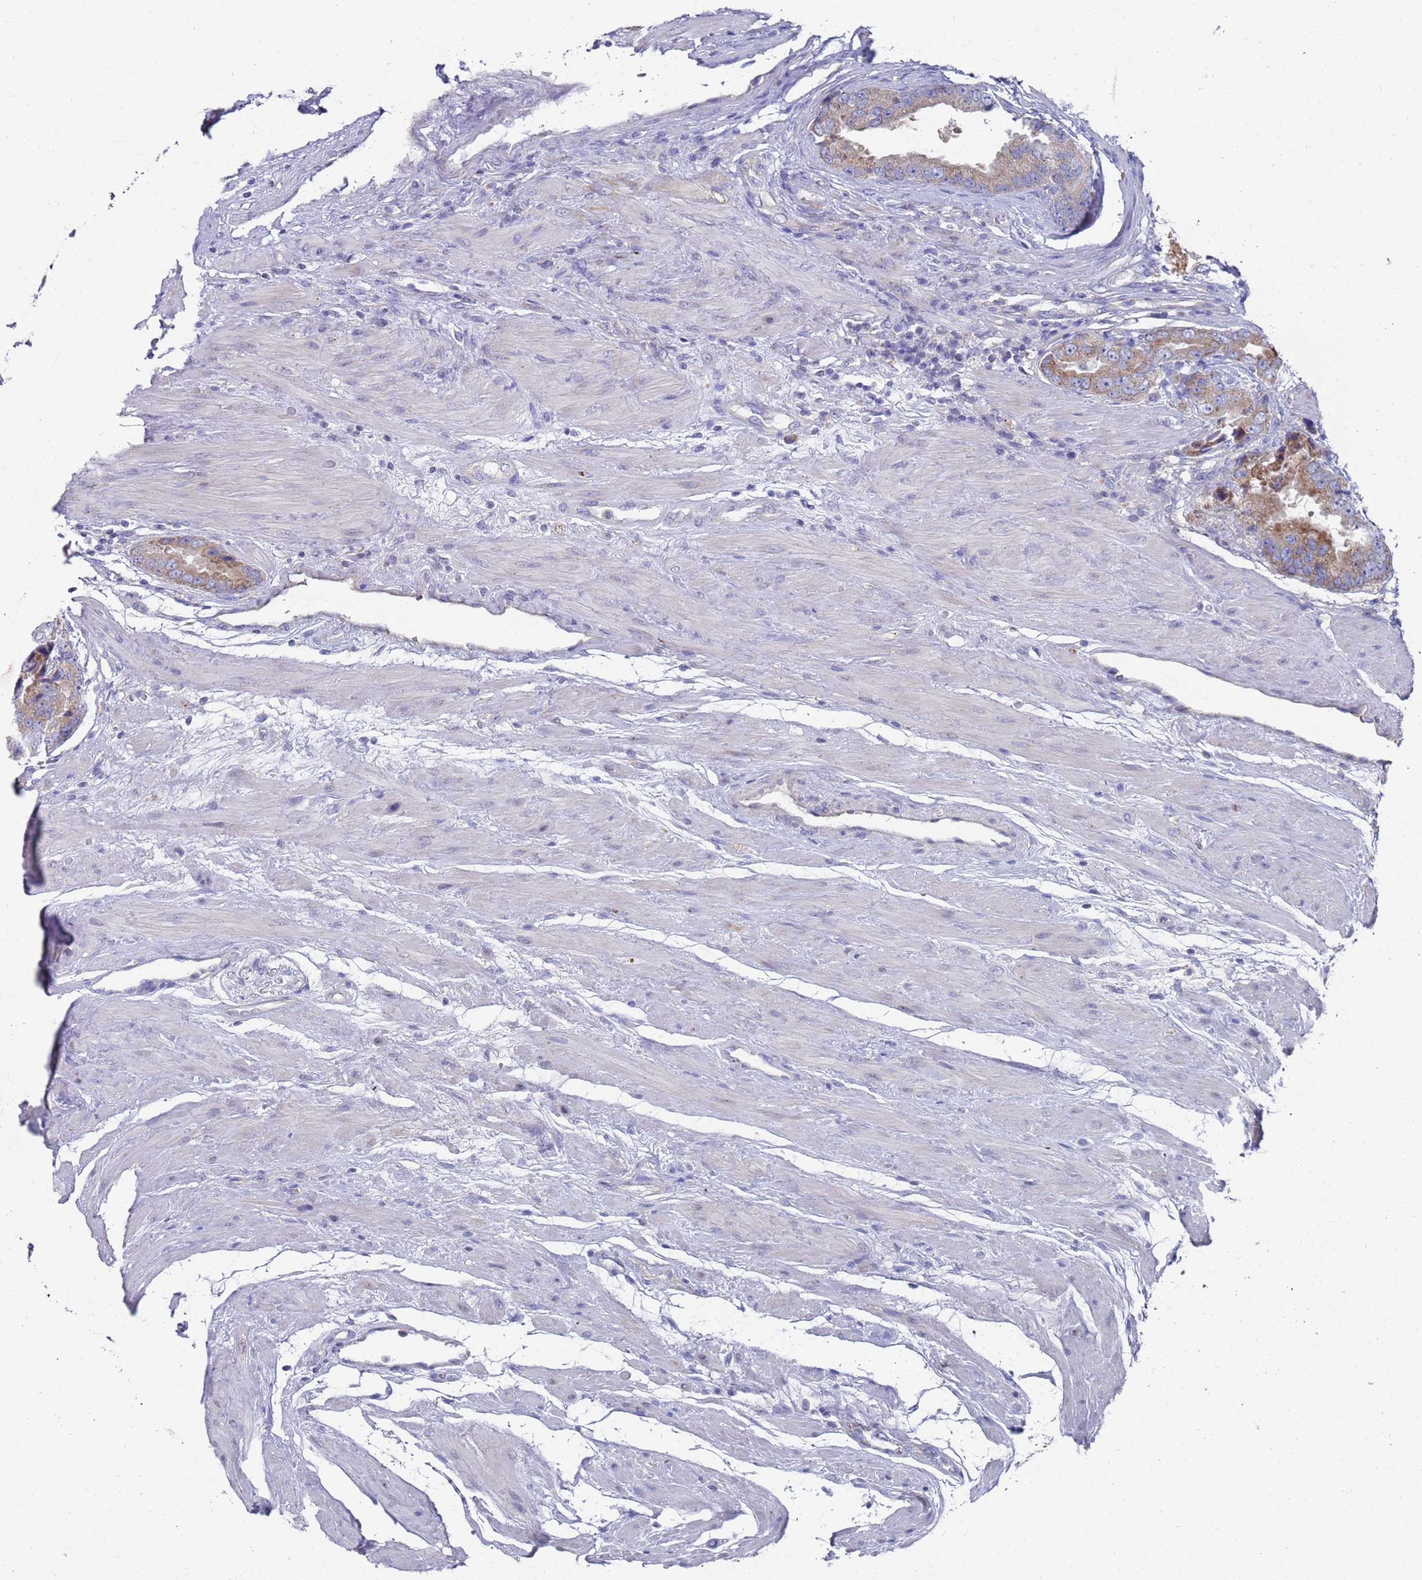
{"staining": {"intensity": "moderate", "quantity": "25%-75%", "location": "cytoplasmic/membranous"}, "tissue": "prostate cancer", "cell_type": "Tumor cells", "image_type": "cancer", "snomed": [{"axis": "morphology", "description": "Adenocarcinoma, High grade"}, {"axis": "topography", "description": "Prostate"}], "caption": "Prostate cancer (high-grade adenocarcinoma) was stained to show a protein in brown. There is medium levels of moderate cytoplasmic/membranous expression in about 25%-75% of tumor cells.", "gene": "NPEPPS", "patient": {"sex": "male", "age": 70}}